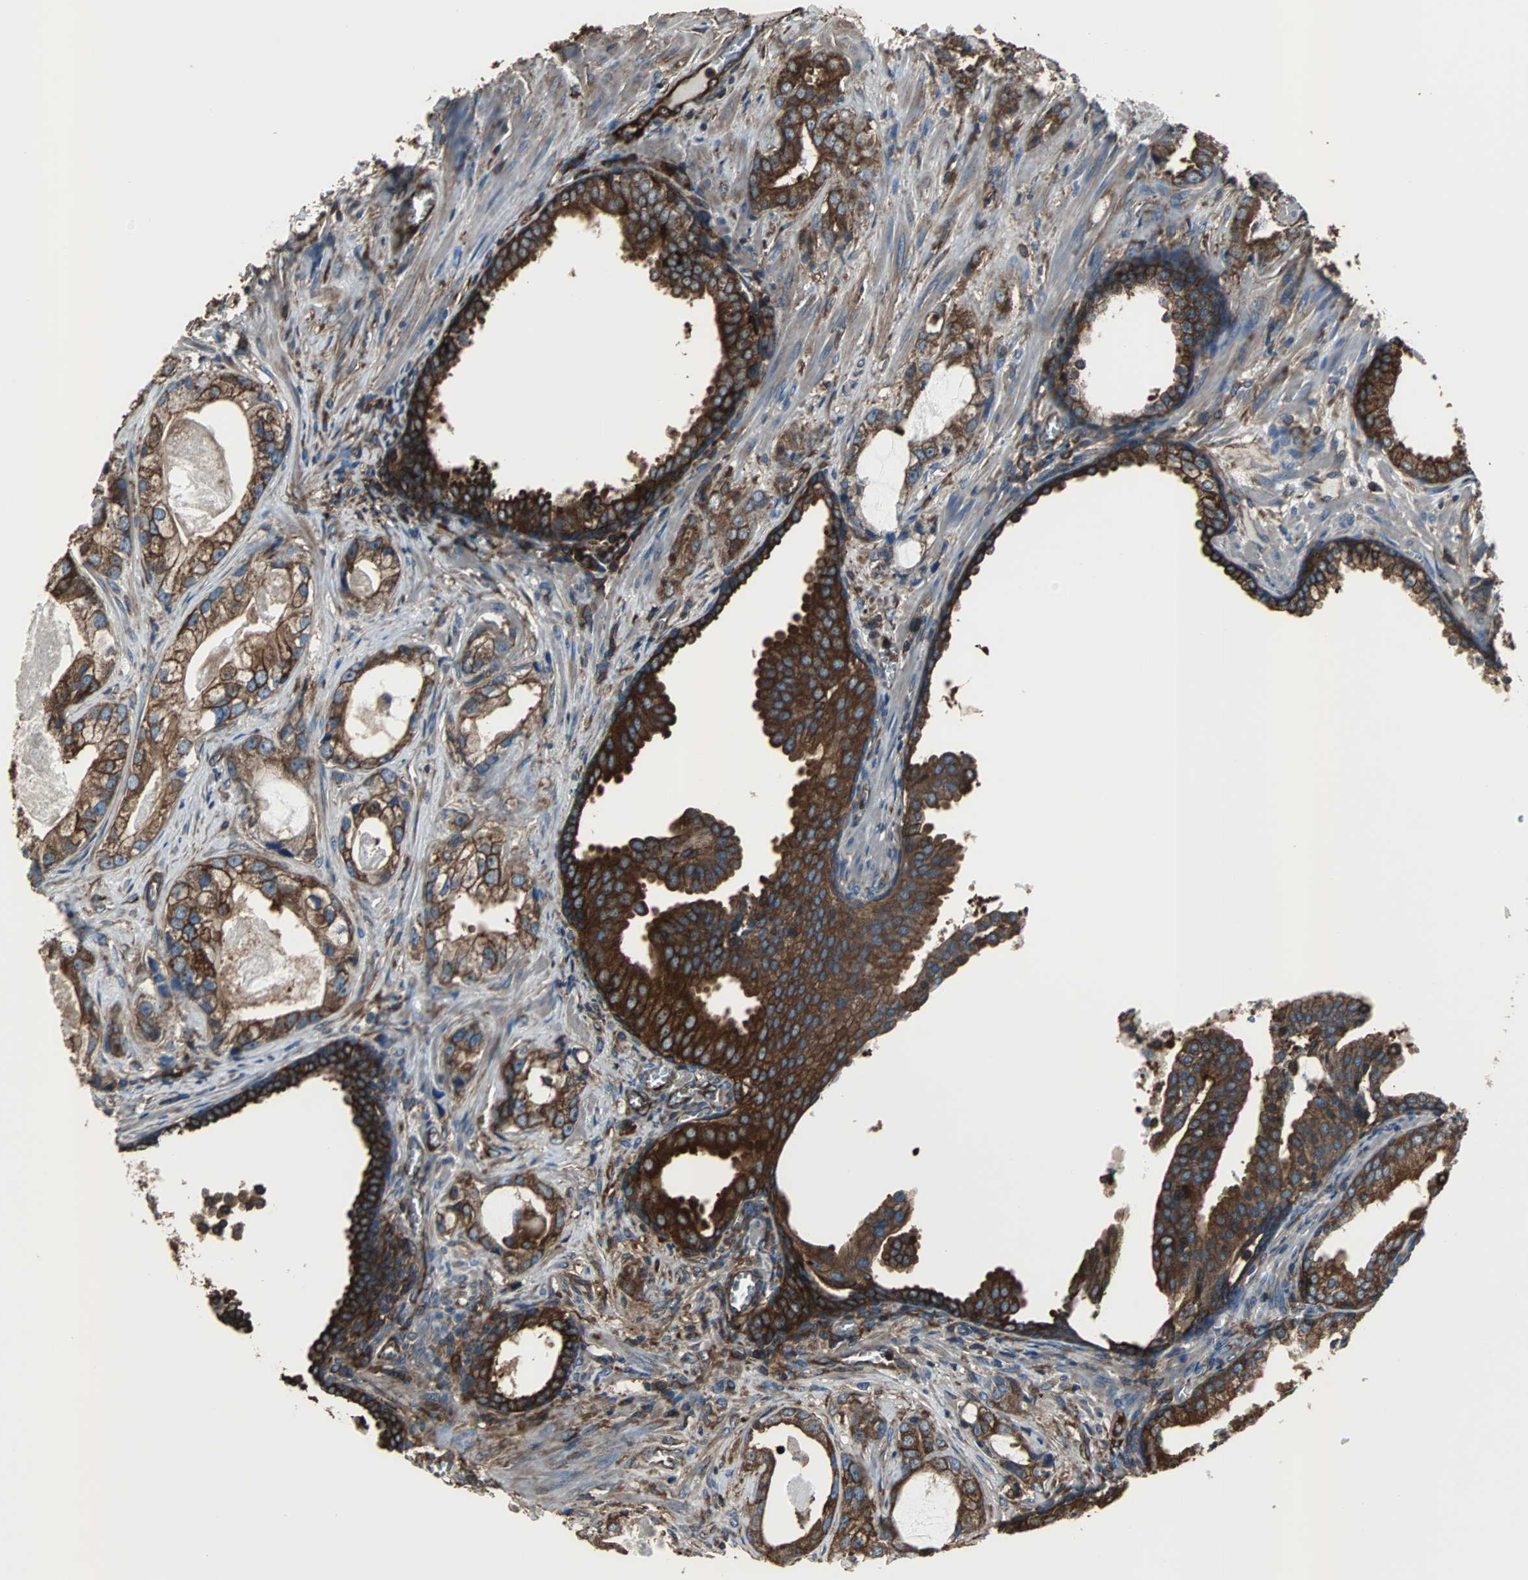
{"staining": {"intensity": "strong", "quantity": ">75%", "location": "cytoplasmic/membranous"}, "tissue": "prostate cancer", "cell_type": "Tumor cells", "image_type": "cancer", "snomed": [{"axis": "morphology", "description": "Adenocarcinoma, Low grade"}, {"axis": "topography", "description": "Prostate"}], "caption": "Human prostate cancer stained with a protein marker demonstrates strong staining in tumor cells.", "gene": "ACTN1", "patient": {"sex": "male", "age": 59}}